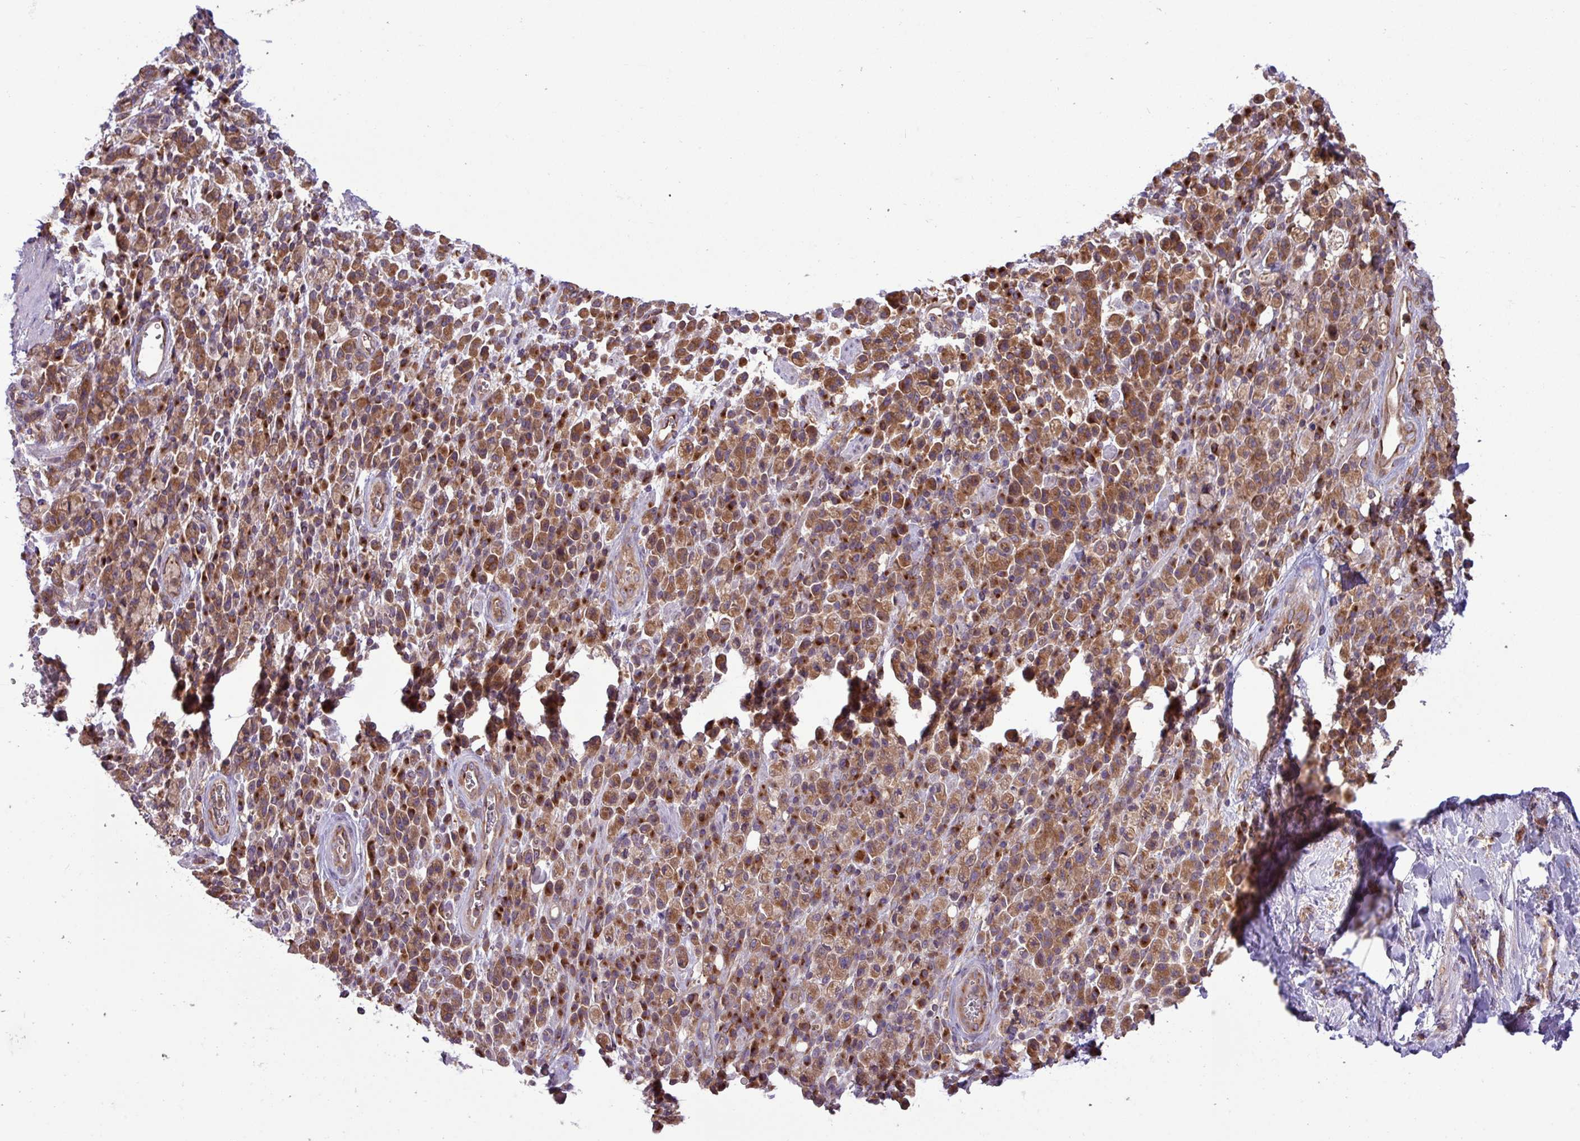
{"staining": {"intensity": "strong", "quantity": ">75%", "location": "cytoplasmic/membranous"}, "tissue": "stomach cancer", "cell_type": "Tumor cells", "image_type": "cancer", "snomed": [{"axis": "morphology", "description": "Adenocarcinoma, NOS"}, {"axis": "topography", "description": "Stomach"}], "caption": "Adenocarcinoma (stomach) stained with a brown dye demonstrates strong cytoplasmic/membranous positive positivity in about >75% of tumor cells.", "gene": "RAB19", "patient": {"sex": "male", "age": 77}}